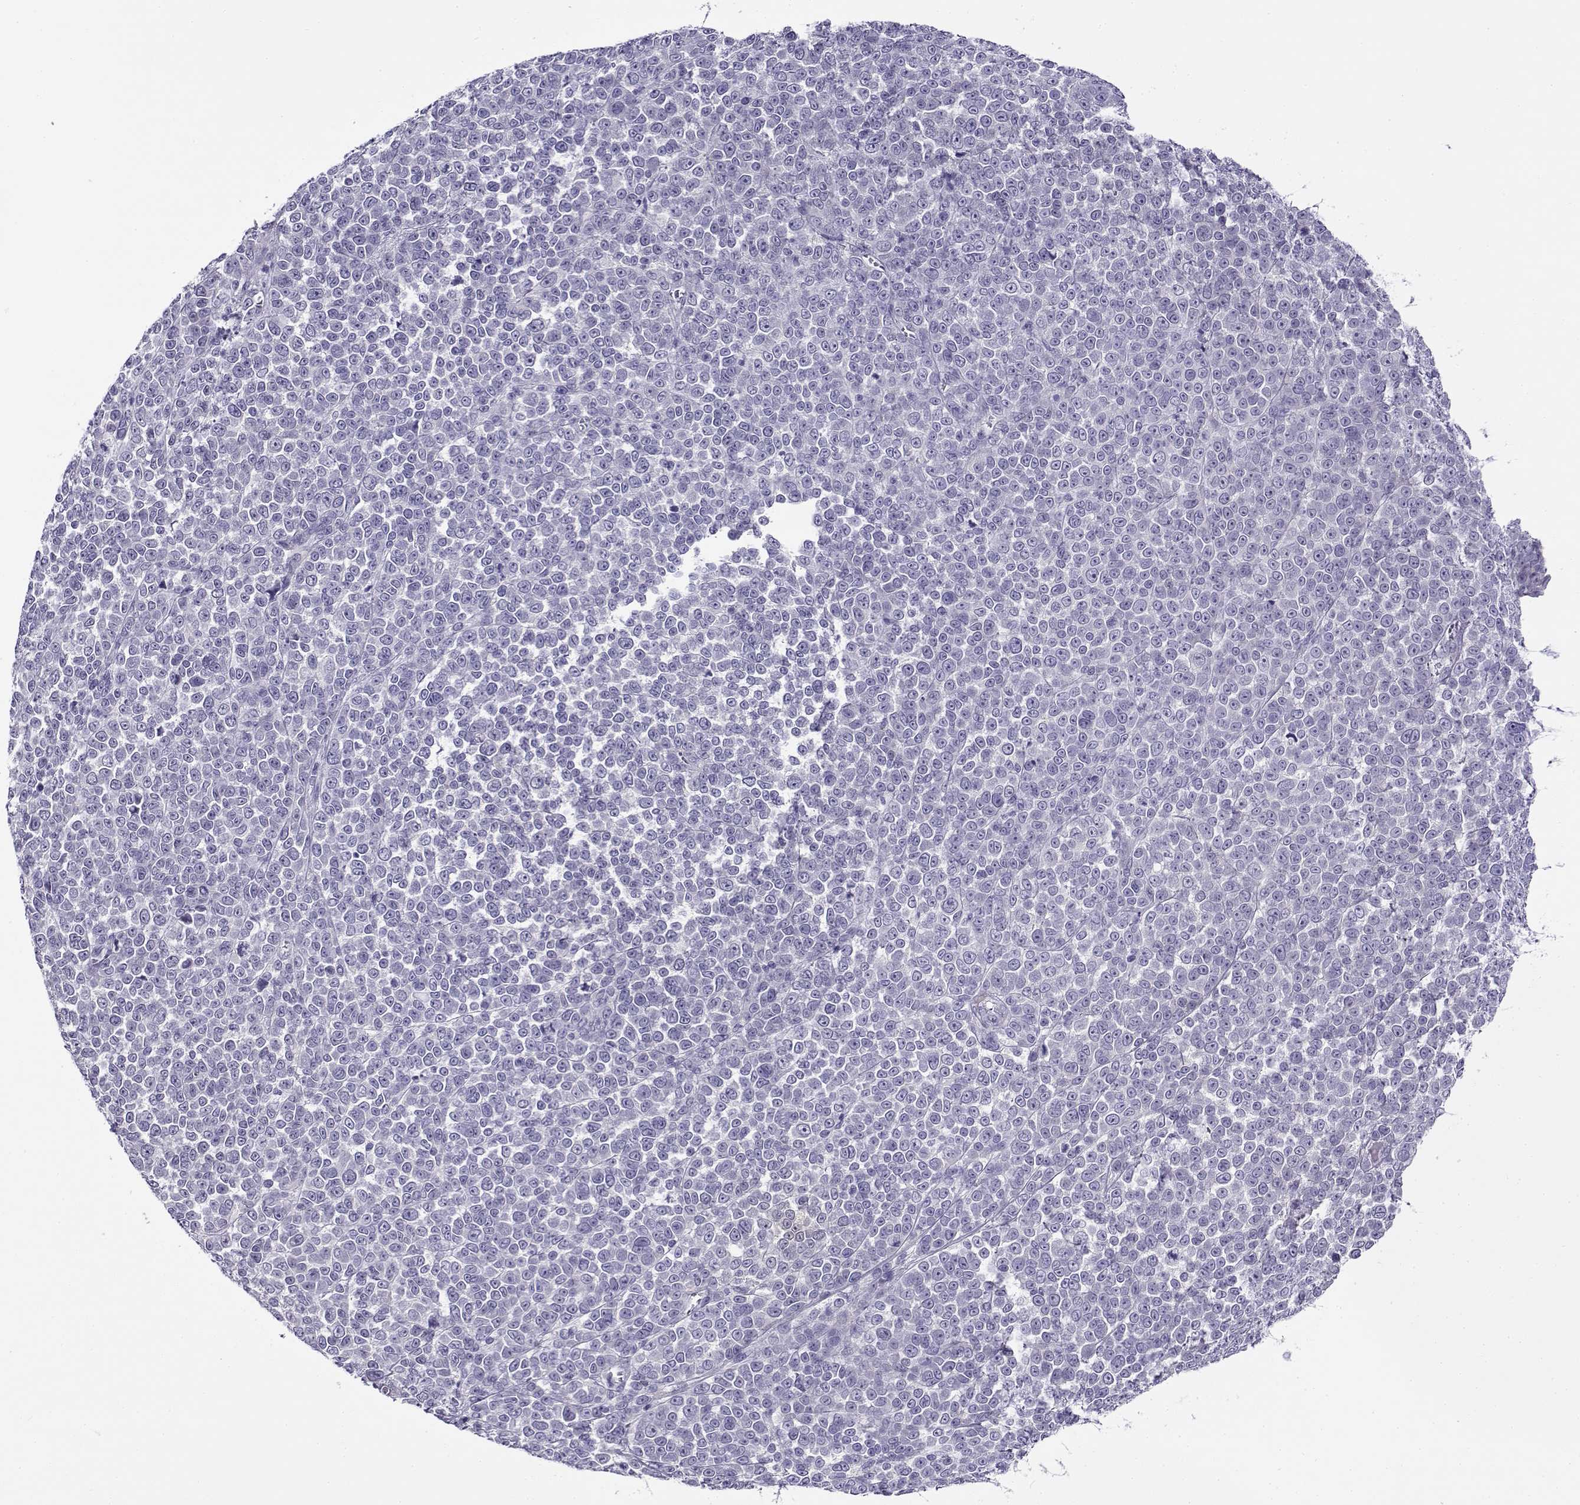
{"staining": {"intensity": "negative", "quantity": "none", "location": "none"}, "tissue": "melanoma", "cell_type": "Tumor cells", "image_type": "cancer", "snomed": [{"axis": "morphology", "description": "Malignant melanoma, NOS"}, {"axis": "topography", "description": "Skin"}], "caption": "Immunohistochemical staining of melanoma exhibits no significant expression in tumor cells.", "gene": "FEZF1", "patient": {"sex": "female", "age": 95}}